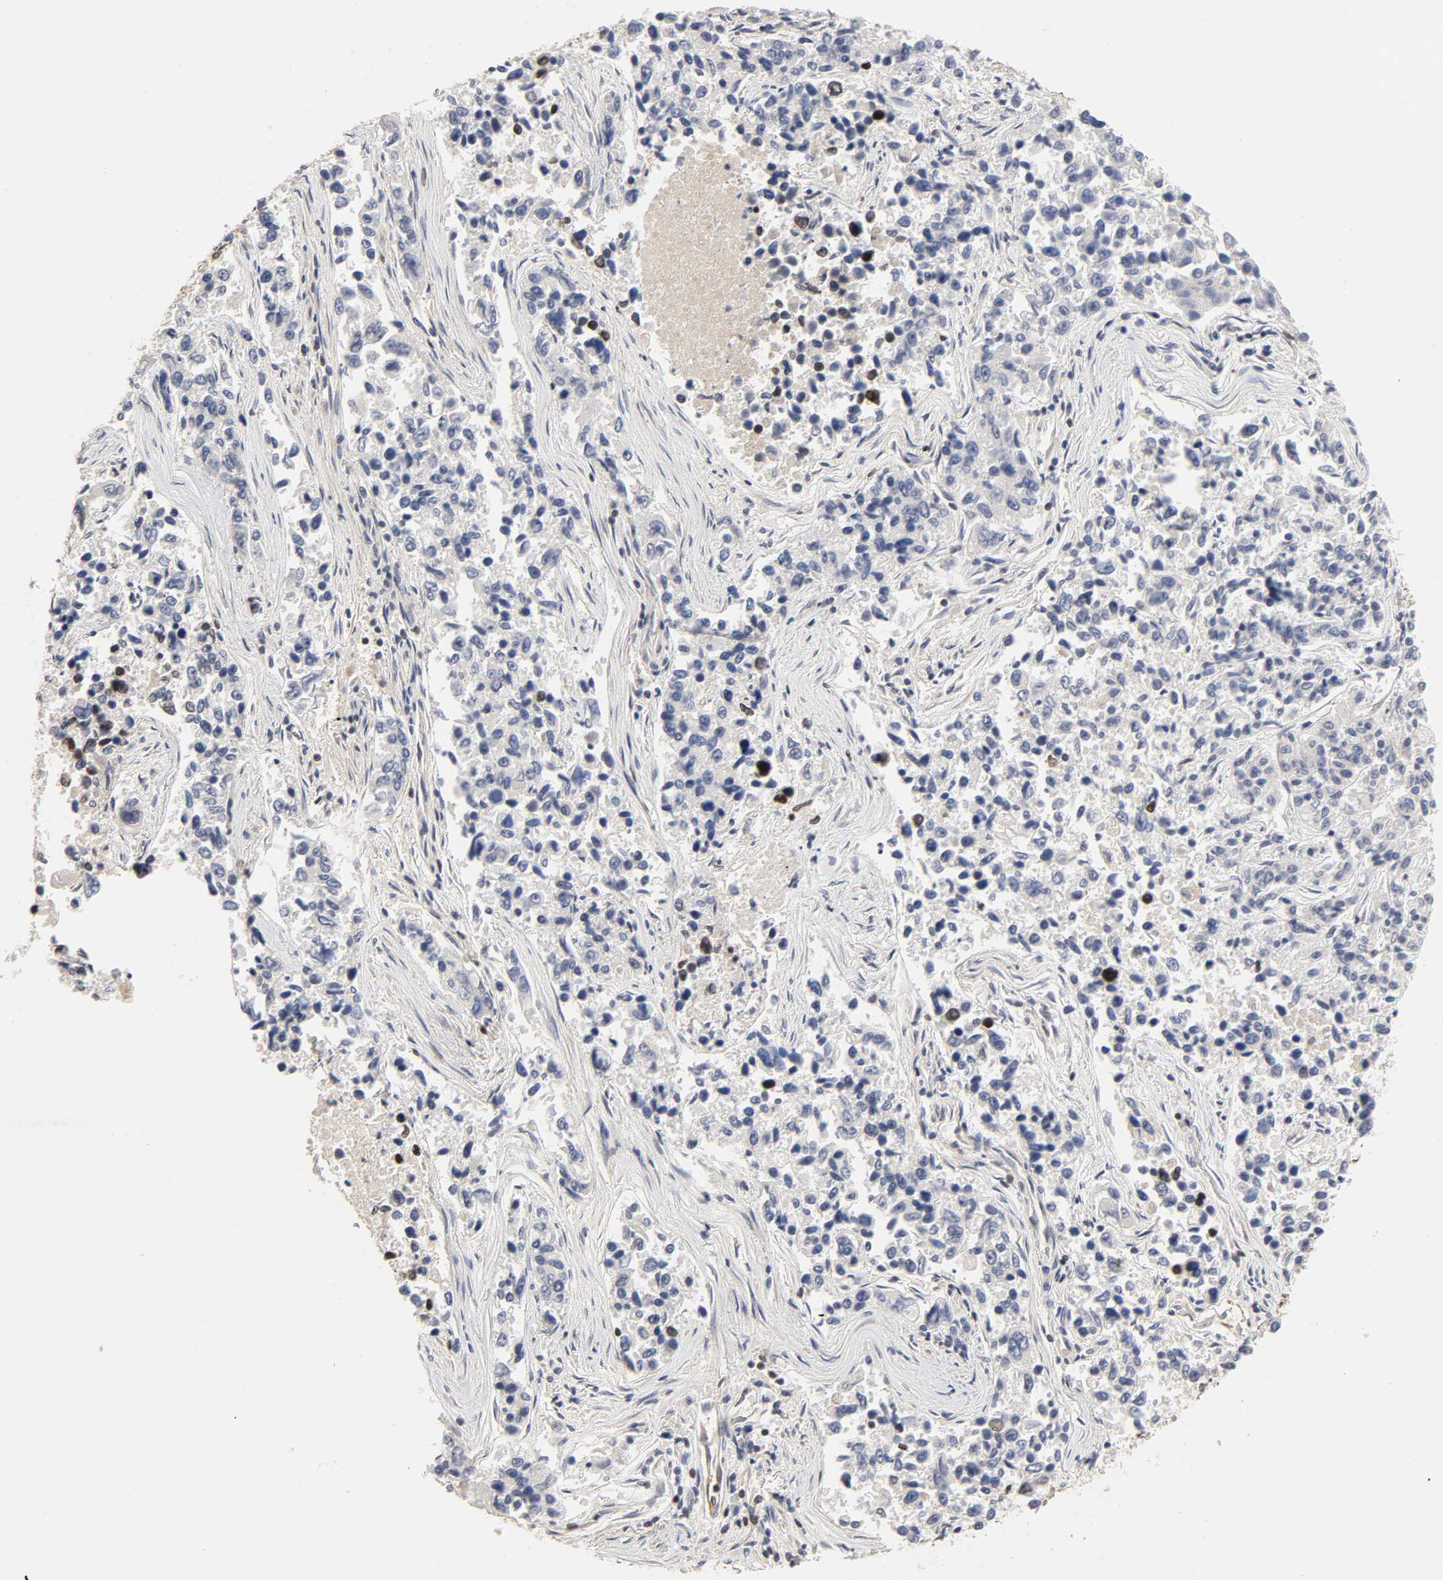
{"staining": {"intensity": "negative", "quantity": "none", "location": "none"}, "tissue": "lung cancer", "cell_type": "Tumor cells", "image_type": "cancer", "snomed": [{"axis": "morphology", "description": "Adenocarcinoma, NOS"}, {"axis": "topography", "description": "Lung"}], "caption": "This is an immunohistochemistry (IHC) histopathology image of human adenocarcinoma (lung). There is no staining in tumor cells.", "gene": "CPN2", "patient": {"sex": "male", "age": 84}}